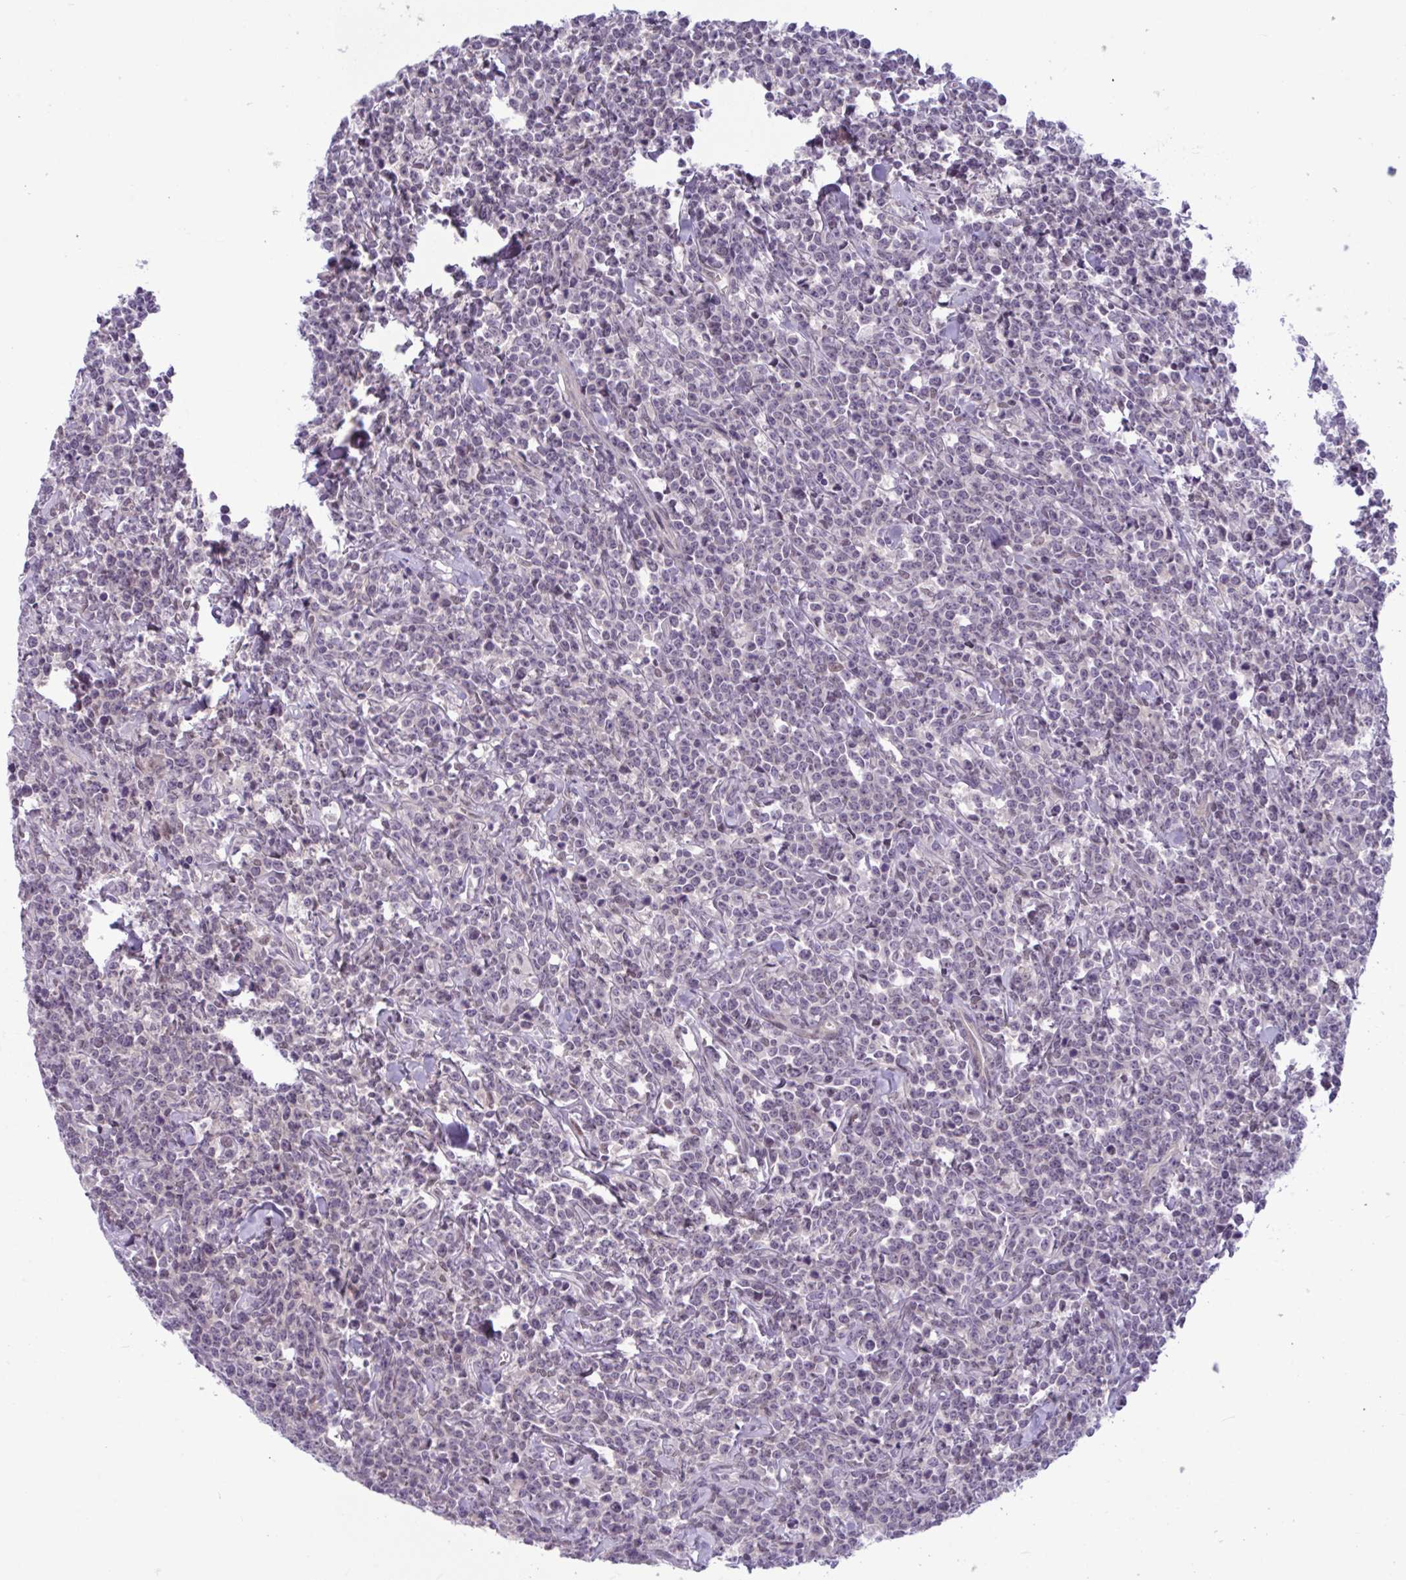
{"staining": {"intensity": "negative", "quantity": "none", "location": "none"}, "tissue": "lymphoma", "cell_type": "Tumor cells", "image_type": "cancer", "snomed": [{"axis": "morphology", "description": "Malignant lymphoma, non-Hodgkin's type, High grade"}, {"axis": "topography", "description": "Small intestine"}], "caption": "This is an immunohistochemistry photomicrograph of lymphoma. There is no expression in tumor cells.", "gene": "TTC7B", "patient": {"sex": "female", "age": 56}}